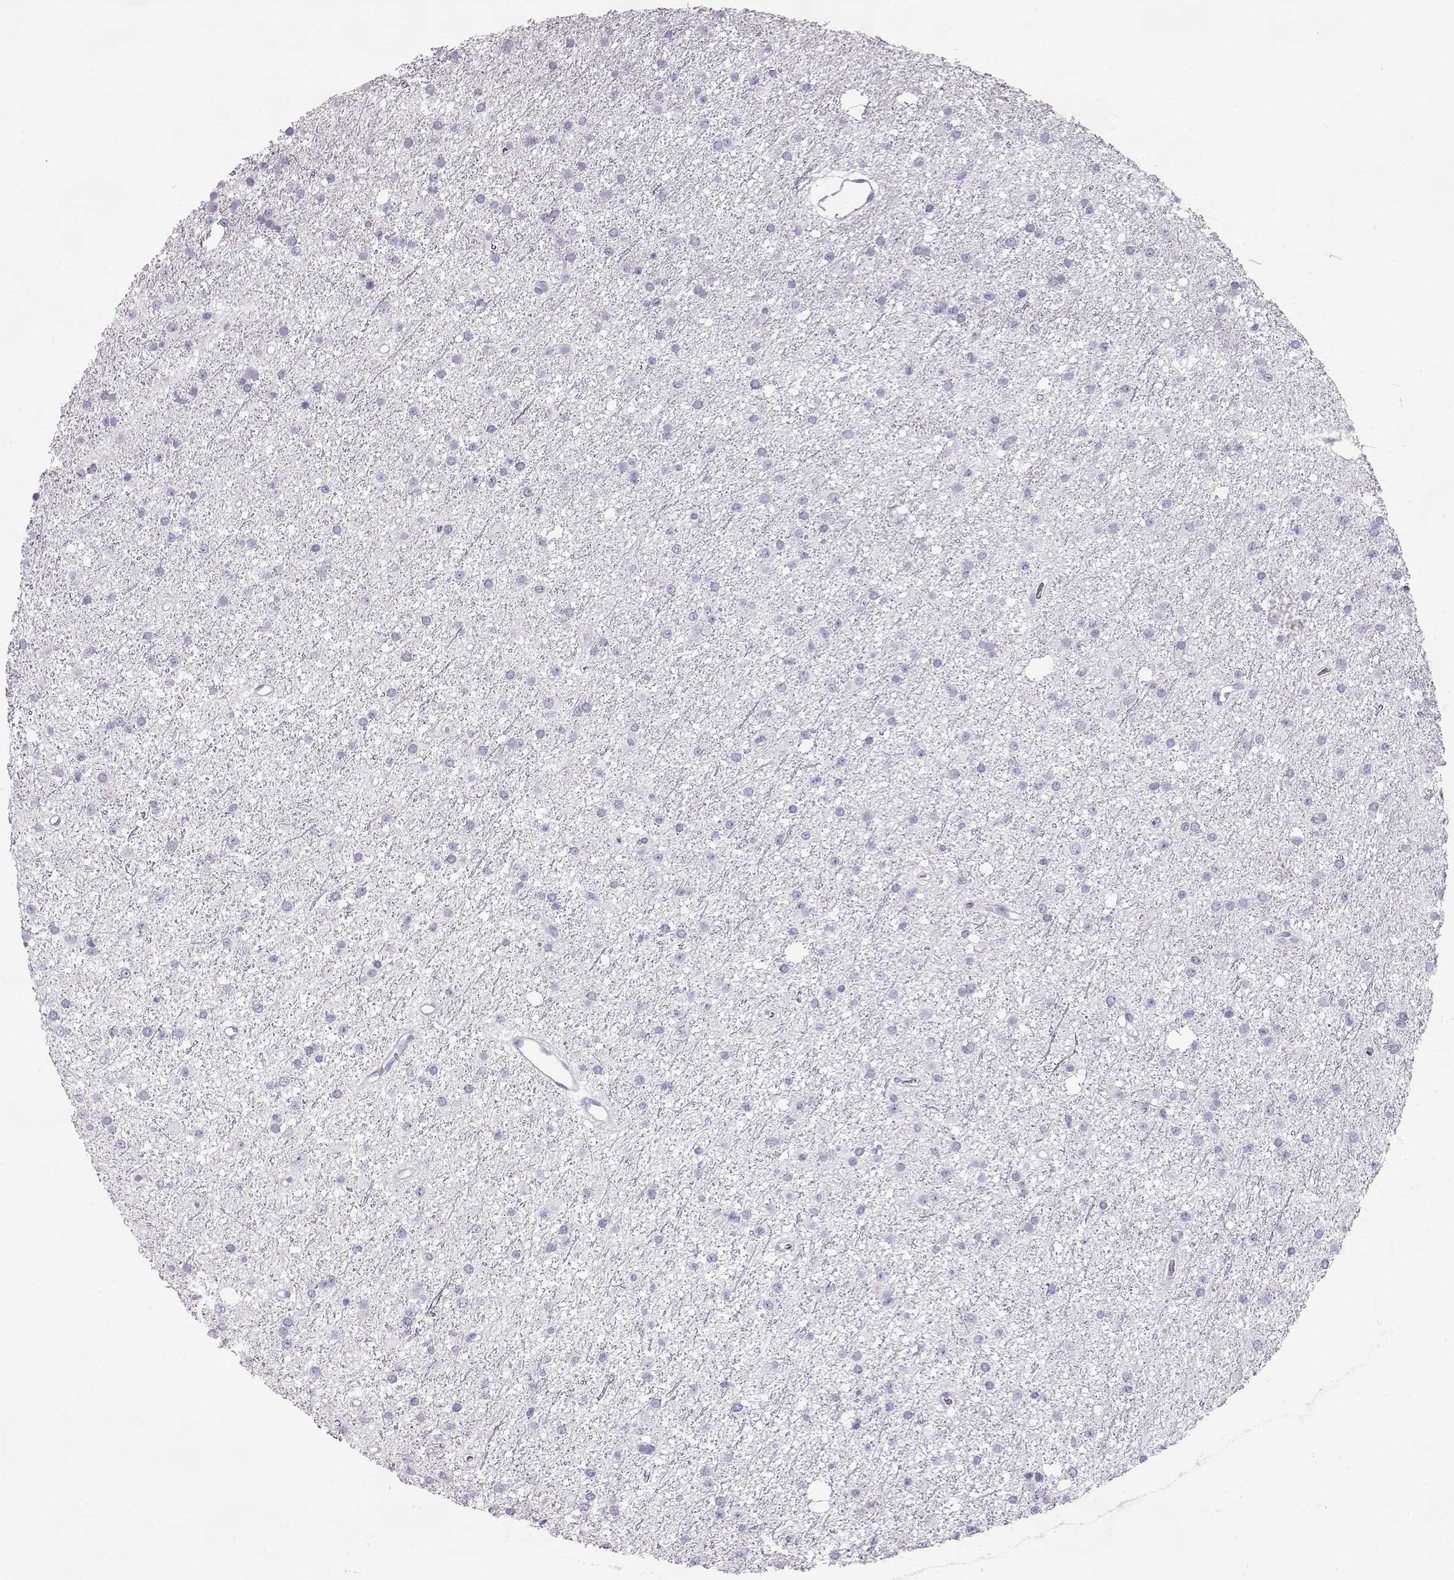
{"staining": {"intensity": "negative", "quantity": "none", "location": "none"}, "tissue": "glioma", "cell_type": "Tumor cells", "image_type": "cancer", "snomed": [{"axis": "morphology", "description": "Glioma, malignant, Low grade"}, {"axis": "topography", "description": "Brain"}], "caption": "Malignant low-grade glioma stained for a protein using immunohistochemistry reveals no positivity tumor cells.", "gene": "MIP", "patient": {"sex": "male", "age": 27}}